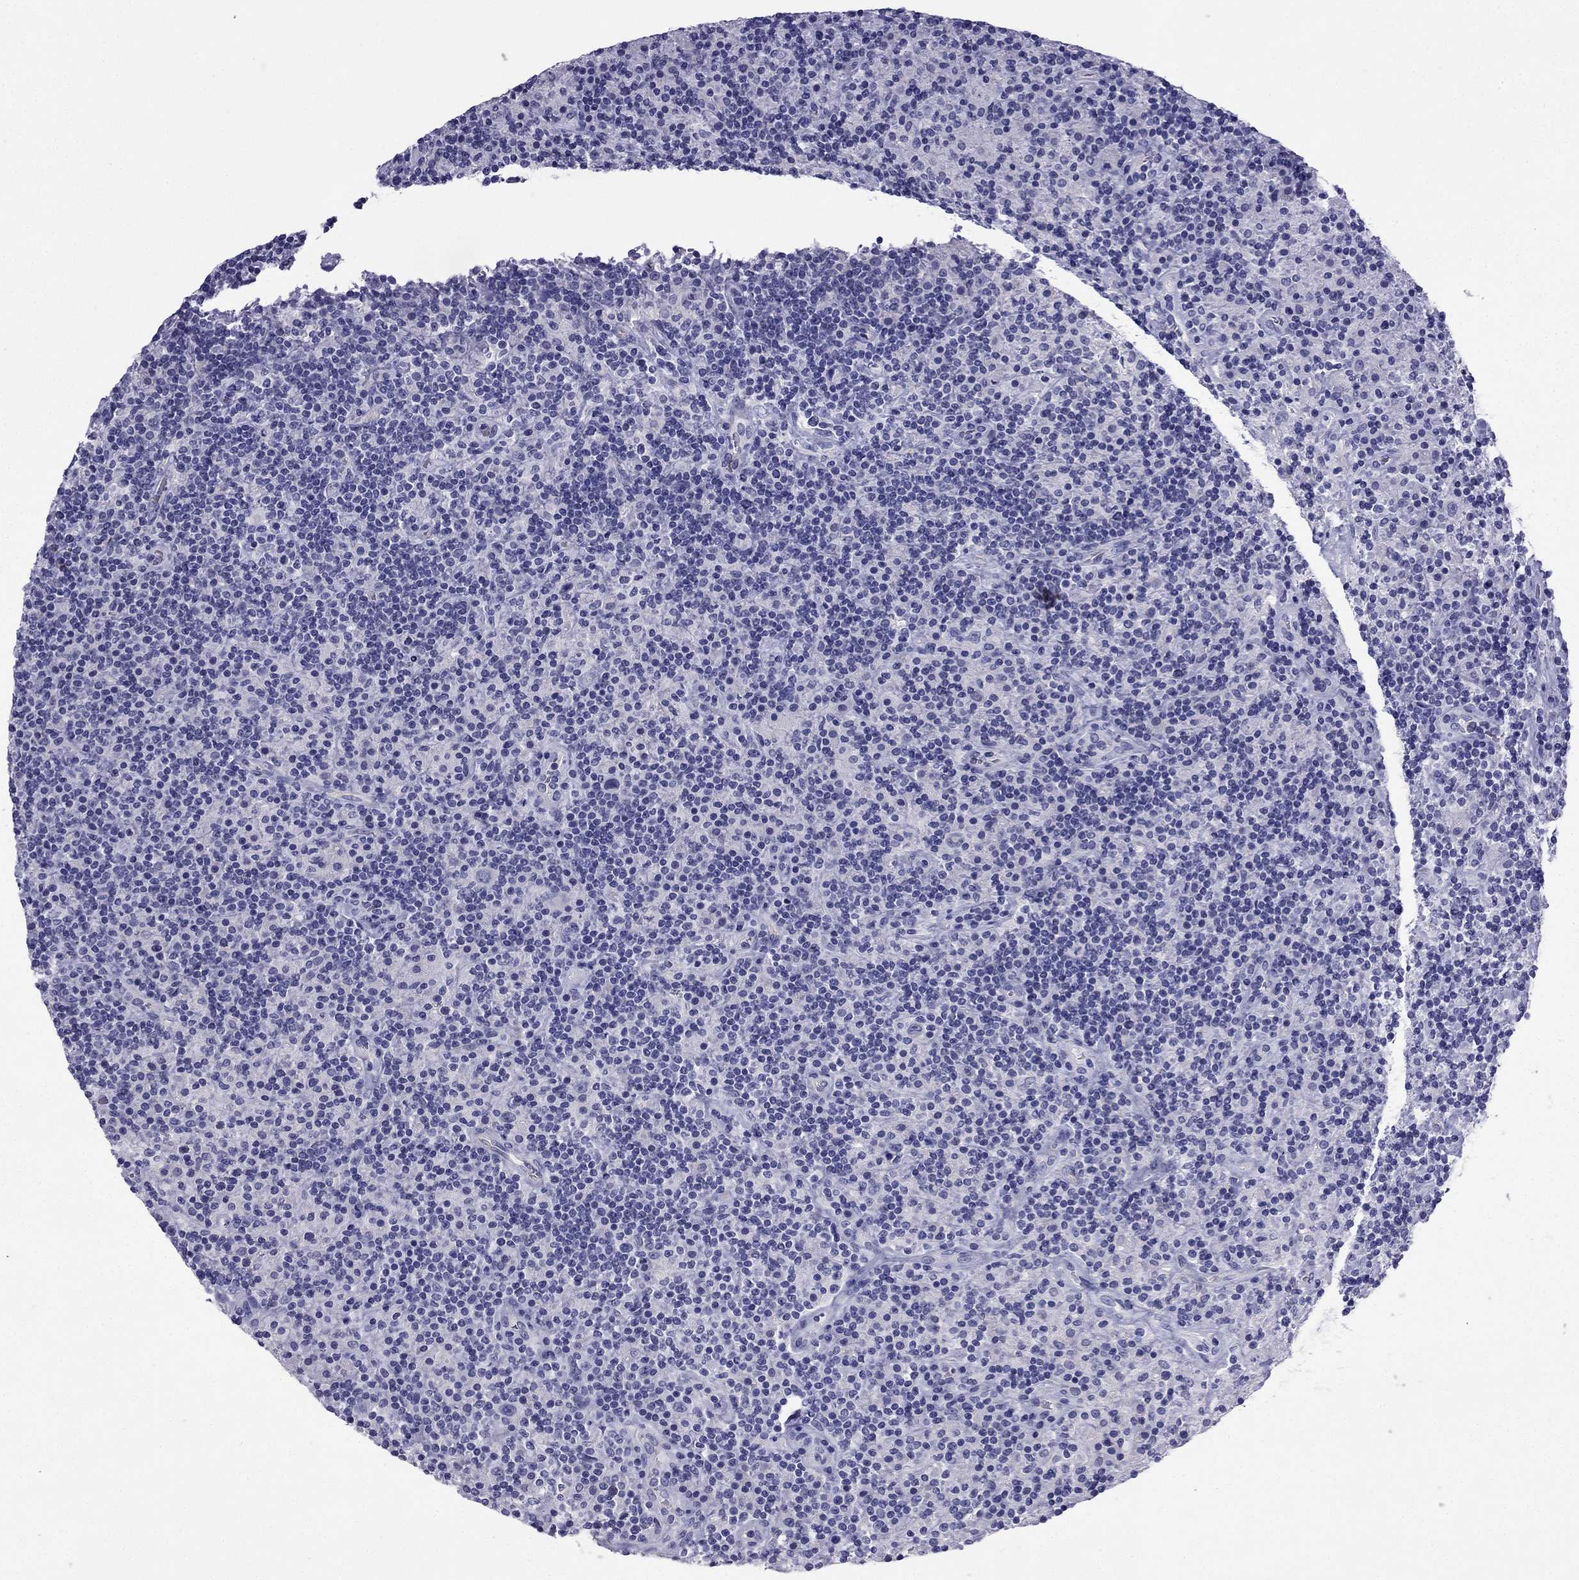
{"staining": {"intensity": "negative", "quantity": "none", "location": "none"}, "tissue": "lymphoma", "cell_type": "Tumor cells", "image_type": "cancer", "snomed": [{"axis": "morphology", "description": "Hodgkin's disease, NOS"}, {"axis": "topography", "description": "Lymph node"}], "caption": "This is an IHC histopathology image of human Hodgkin's disease. There is no positivity in tumor cells.", "gene": "NPTX1", "patient": {"sex": "male", "age": 70}}